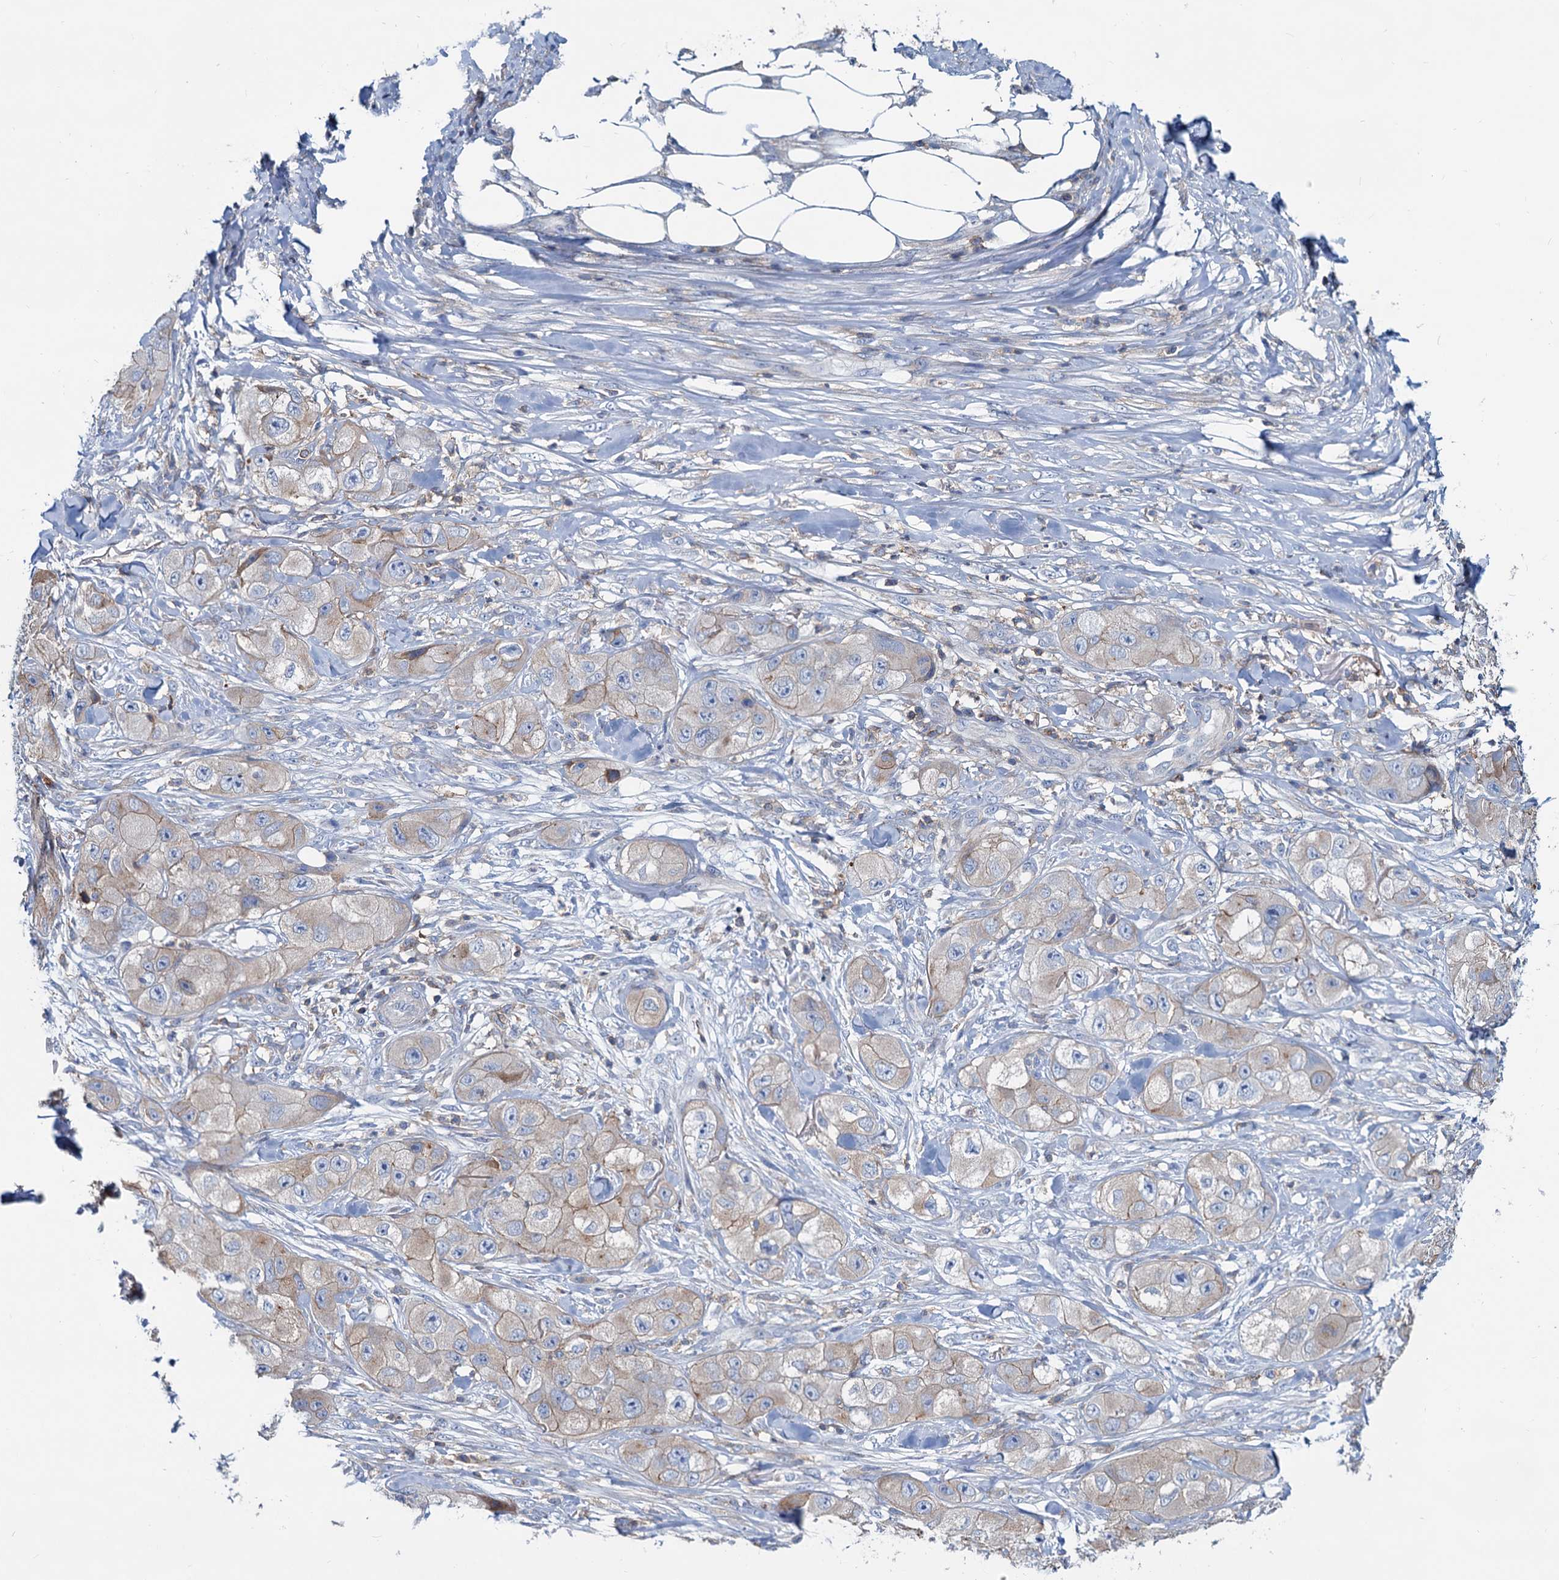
{"staining": {"intensity": "weak", "quantity": "25%-75%", "location": "cytoplasmic/membranous"}, "tissue": "skin cancer", "cell_type": "Tumor cells", "image_type": "cancer", "snomed": [{"axis": "morphology", "description": "Squamous cell carcinoma, NOS"}, {"axis": "topography", "description": "Skin"}, {"axis": "topography", "description": "Subcutis"}], "caption": "Protein positivity by immunohistochemistry (IHC) exhibits weak cytoplasmic/membranous positivity in about 25%-75% of tumor cells in skin cancer. The staining is performed using DAB (3,3'-diaminobenzidine) brown chromogen to label protein expression. The nuclei are counter-stained blue using hematoxylin.", "gene": "LRCH4", "patient": {"sex": "male", "age": 73}}